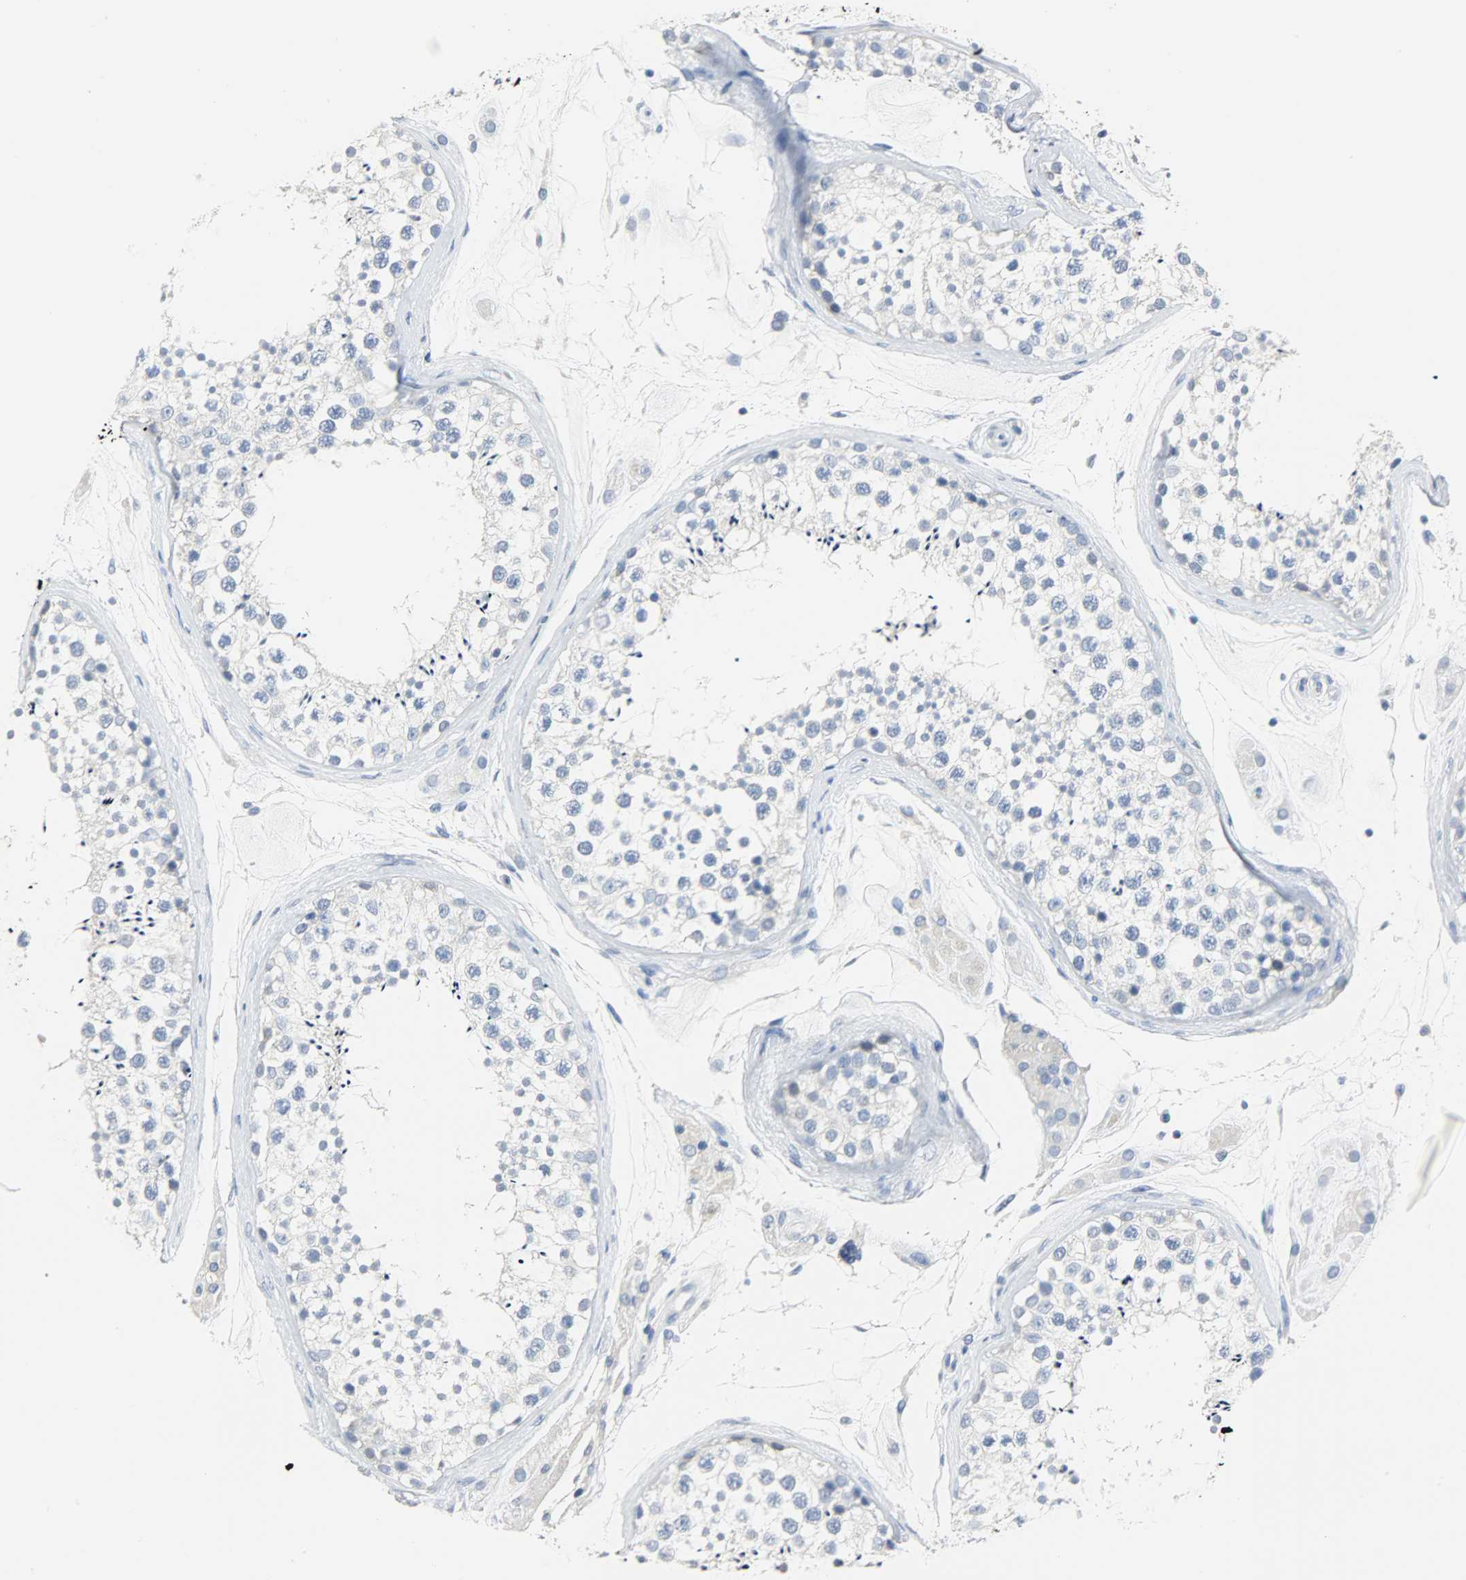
{"staining": {"intensity": "negative", "quantity": "none", "location": "none"}, "tissue": "testis", "cell_type": "Cells in seminiferous ducts", "image_type": "normal", "snomed": [{"axis": "morphology", "description": "Normal tissue, NOS"}, {"axis": "topography", "description": "Testis"}], "caption": "An immunohistochemistry (IHC) image of benign testis is shown. There is no staining in cells in seminiferous ducts of testis. (DAB (3,3'-diaminobenzidine) IHC visualized using brightfield microscopy, high magnification).", "gene": "CA3", "patient": {"sex": "male", "age": 46}}